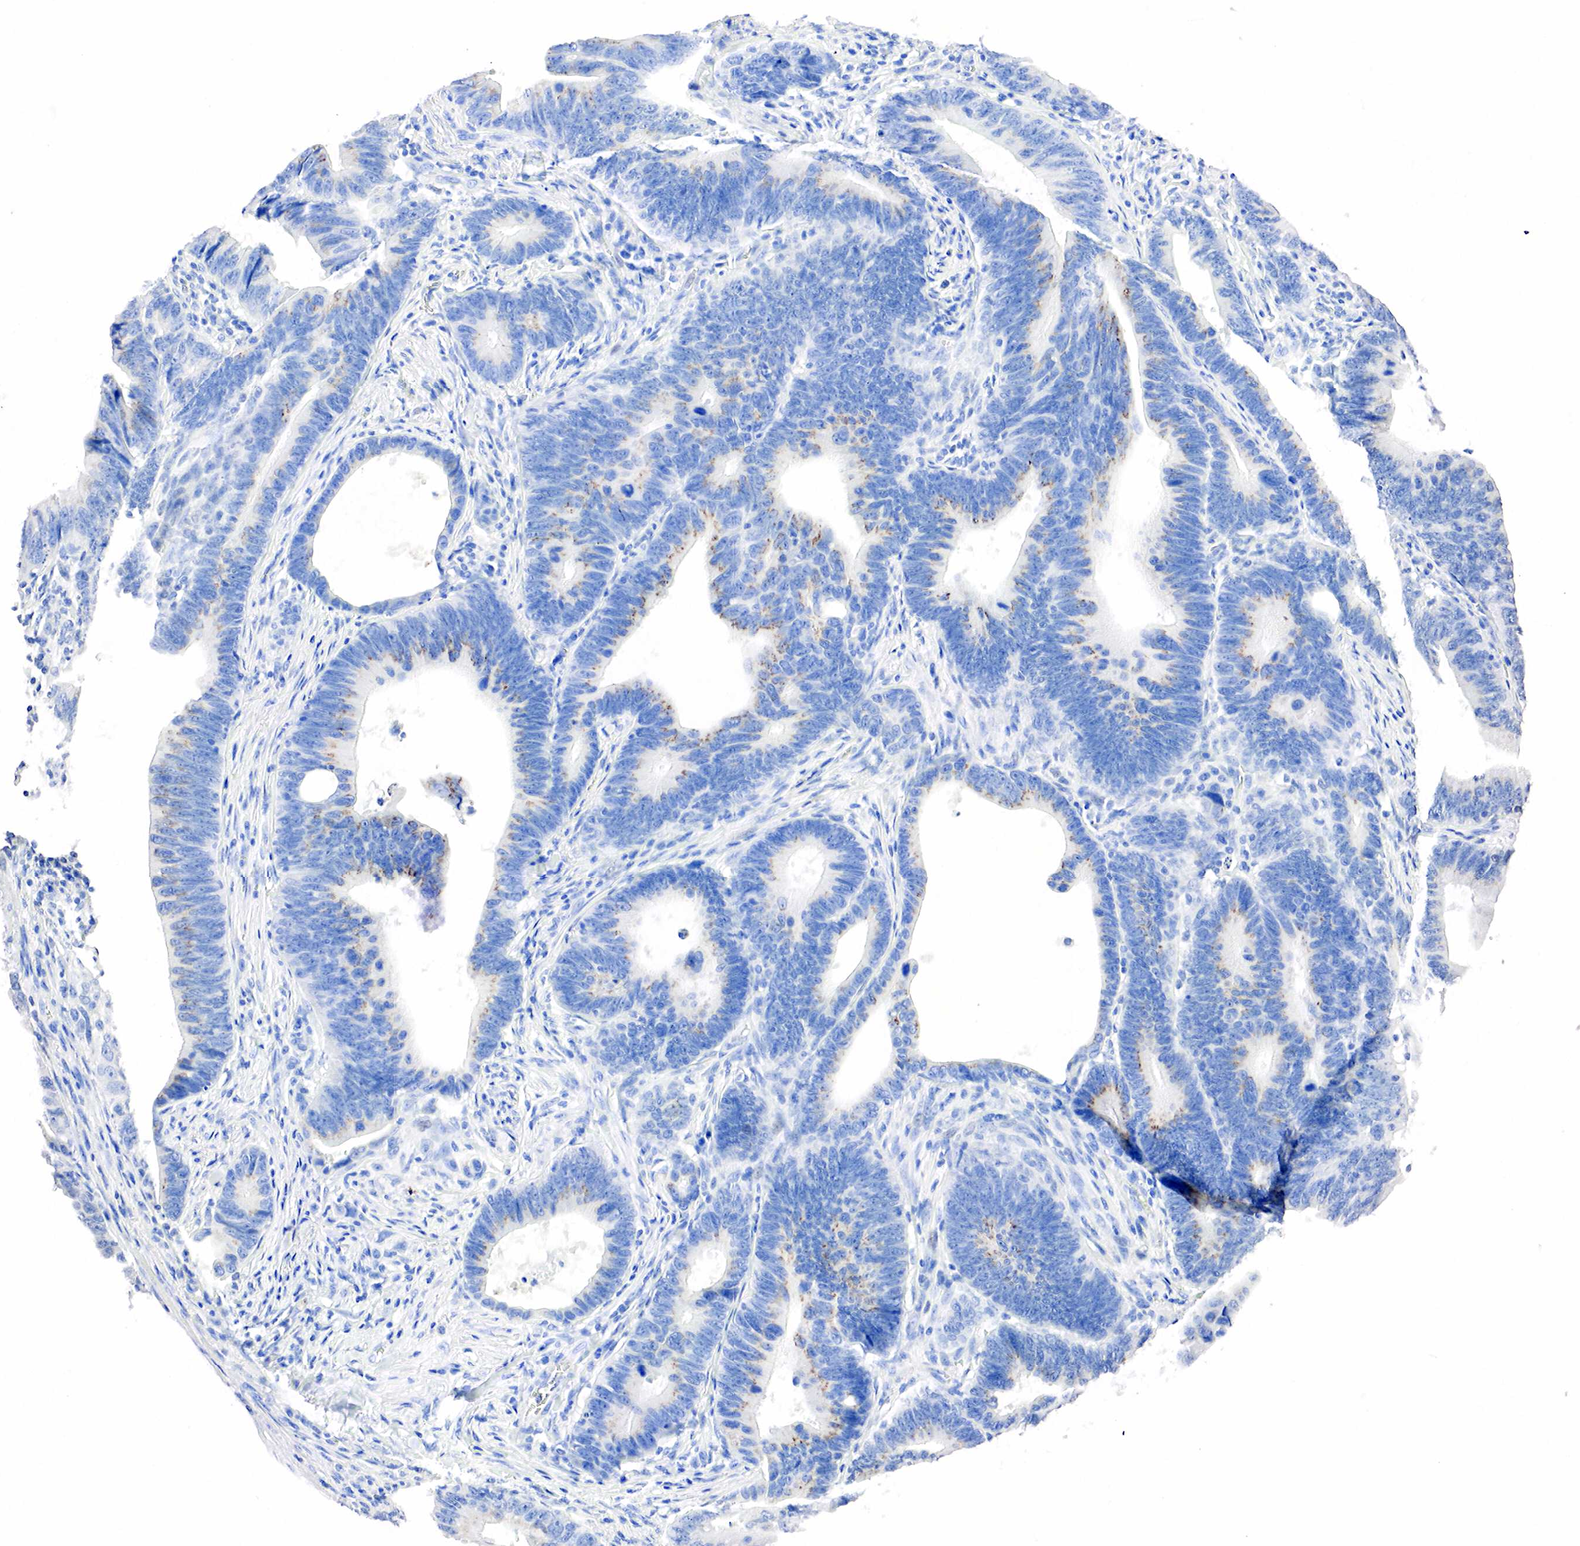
{"staining": {"intensity": "weak", "quantity": "25%-75%", "location": "cytoplasmic/membranous"}, "tissue": "colorectal cancer", "cell_type": "Tumor cells", "image_type": "cancer", "snomed": [{"axis": "morphology", "description": "Adenocarcinoma, NOS"}, {"axis": "topography", "description": "Colon"}], "caption": "Protein staining reveals weak cytoplasmic/membranous staining in about 25%-75% of tumor cells in adenocarcinoma (colorectal).", "gene": "SST", "patient": {"sex": "female", "age": 78}}